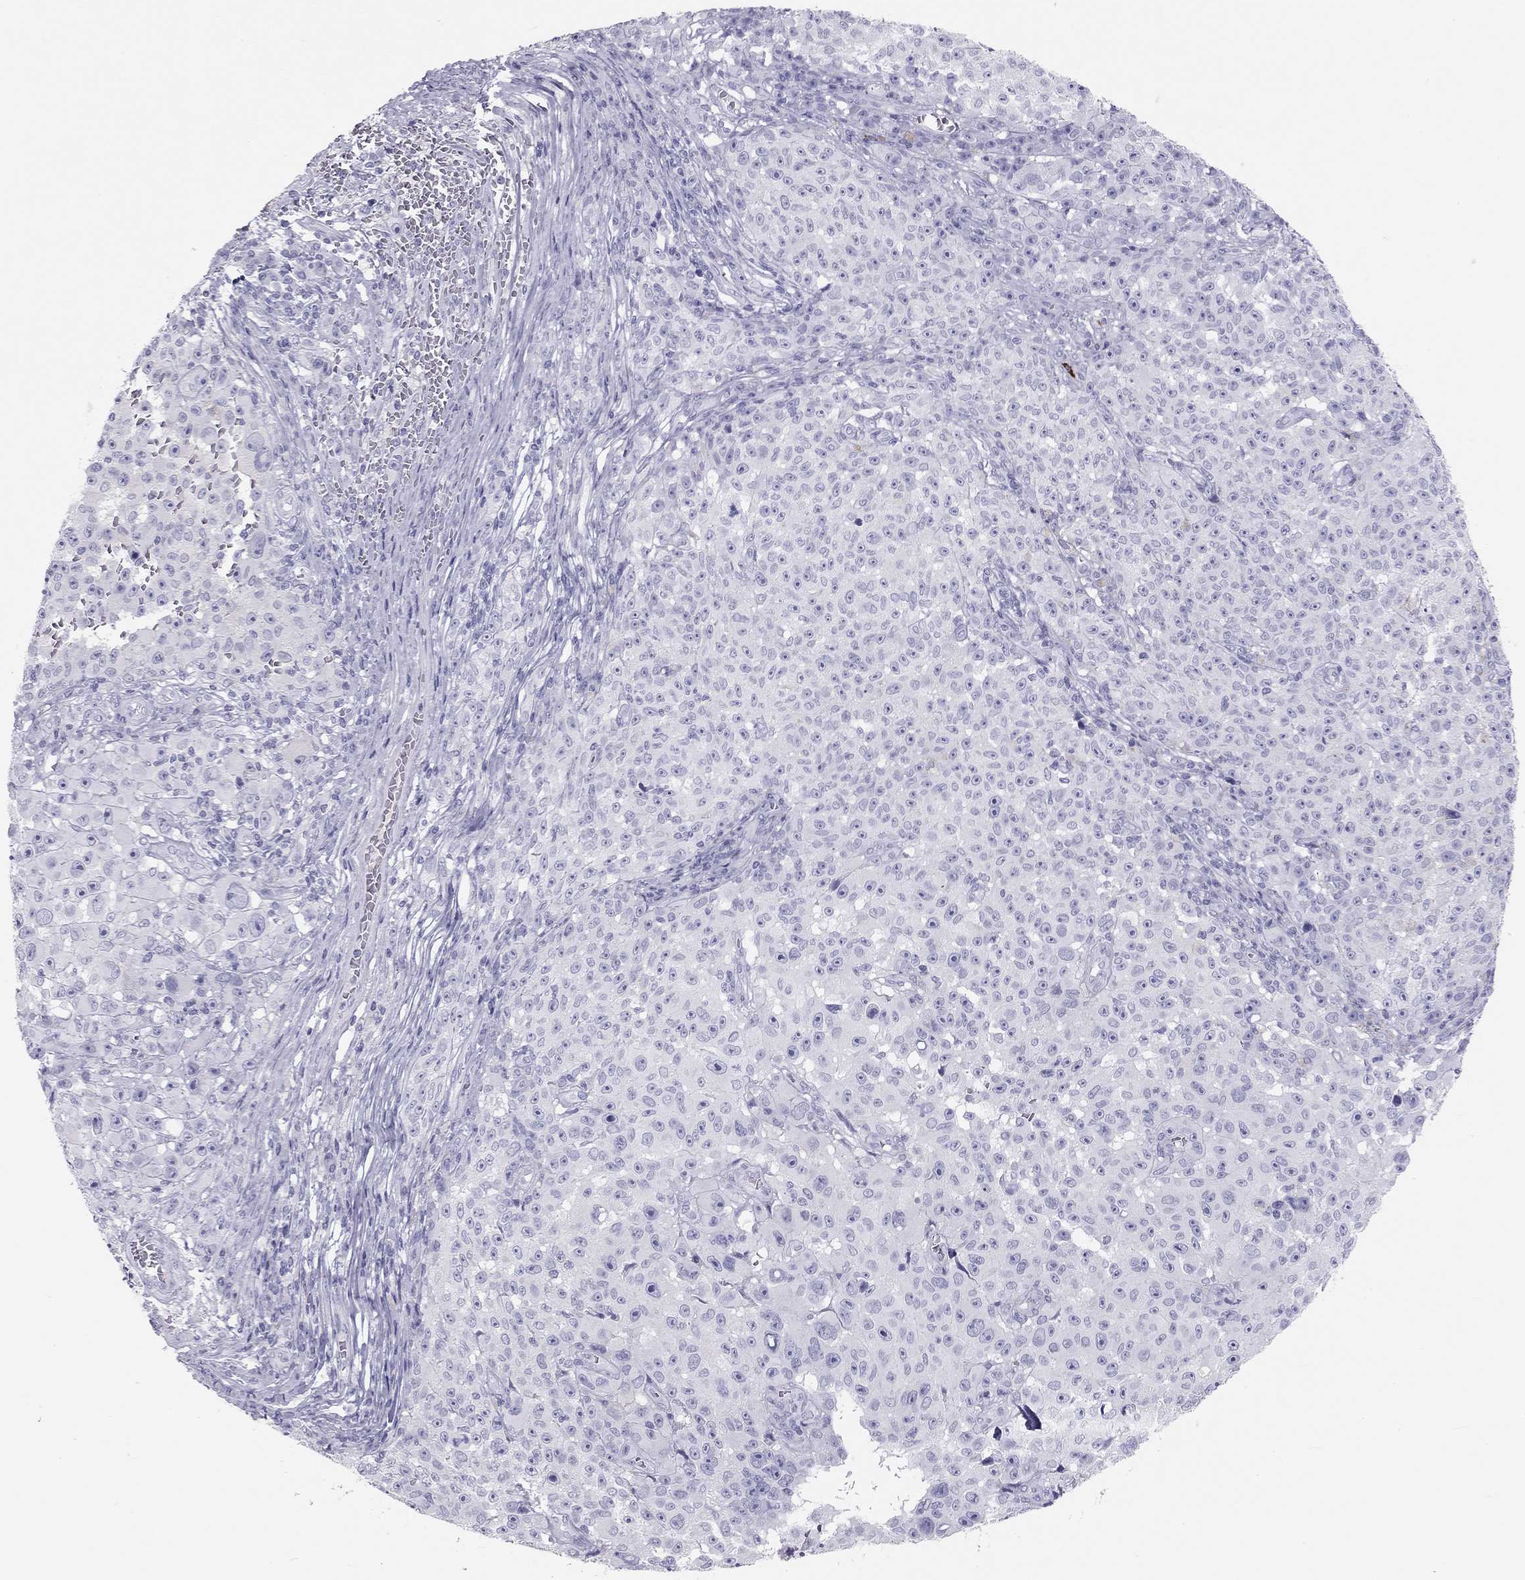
{"staining": {"intensity": "negative", "quantity": "none", "location": "none"}, "tissue": "melanoma", "cell_type": "Tumor cells", "image_type": "cancer", "snomed": [{"axis": "morphology", "description": "Malignant melanoma, NOS"}, {"axis": "topography", "description": "Skin"}], "caption": "IHC photomicrograph of neoplastic tissue: malignant melanoma stained with DAB (3,3'-diaminobenzidine) reveals no significant protein staining in tumor cells.", "gene": "KLRG1", "patient": {"sex": "female", "age": 82}}